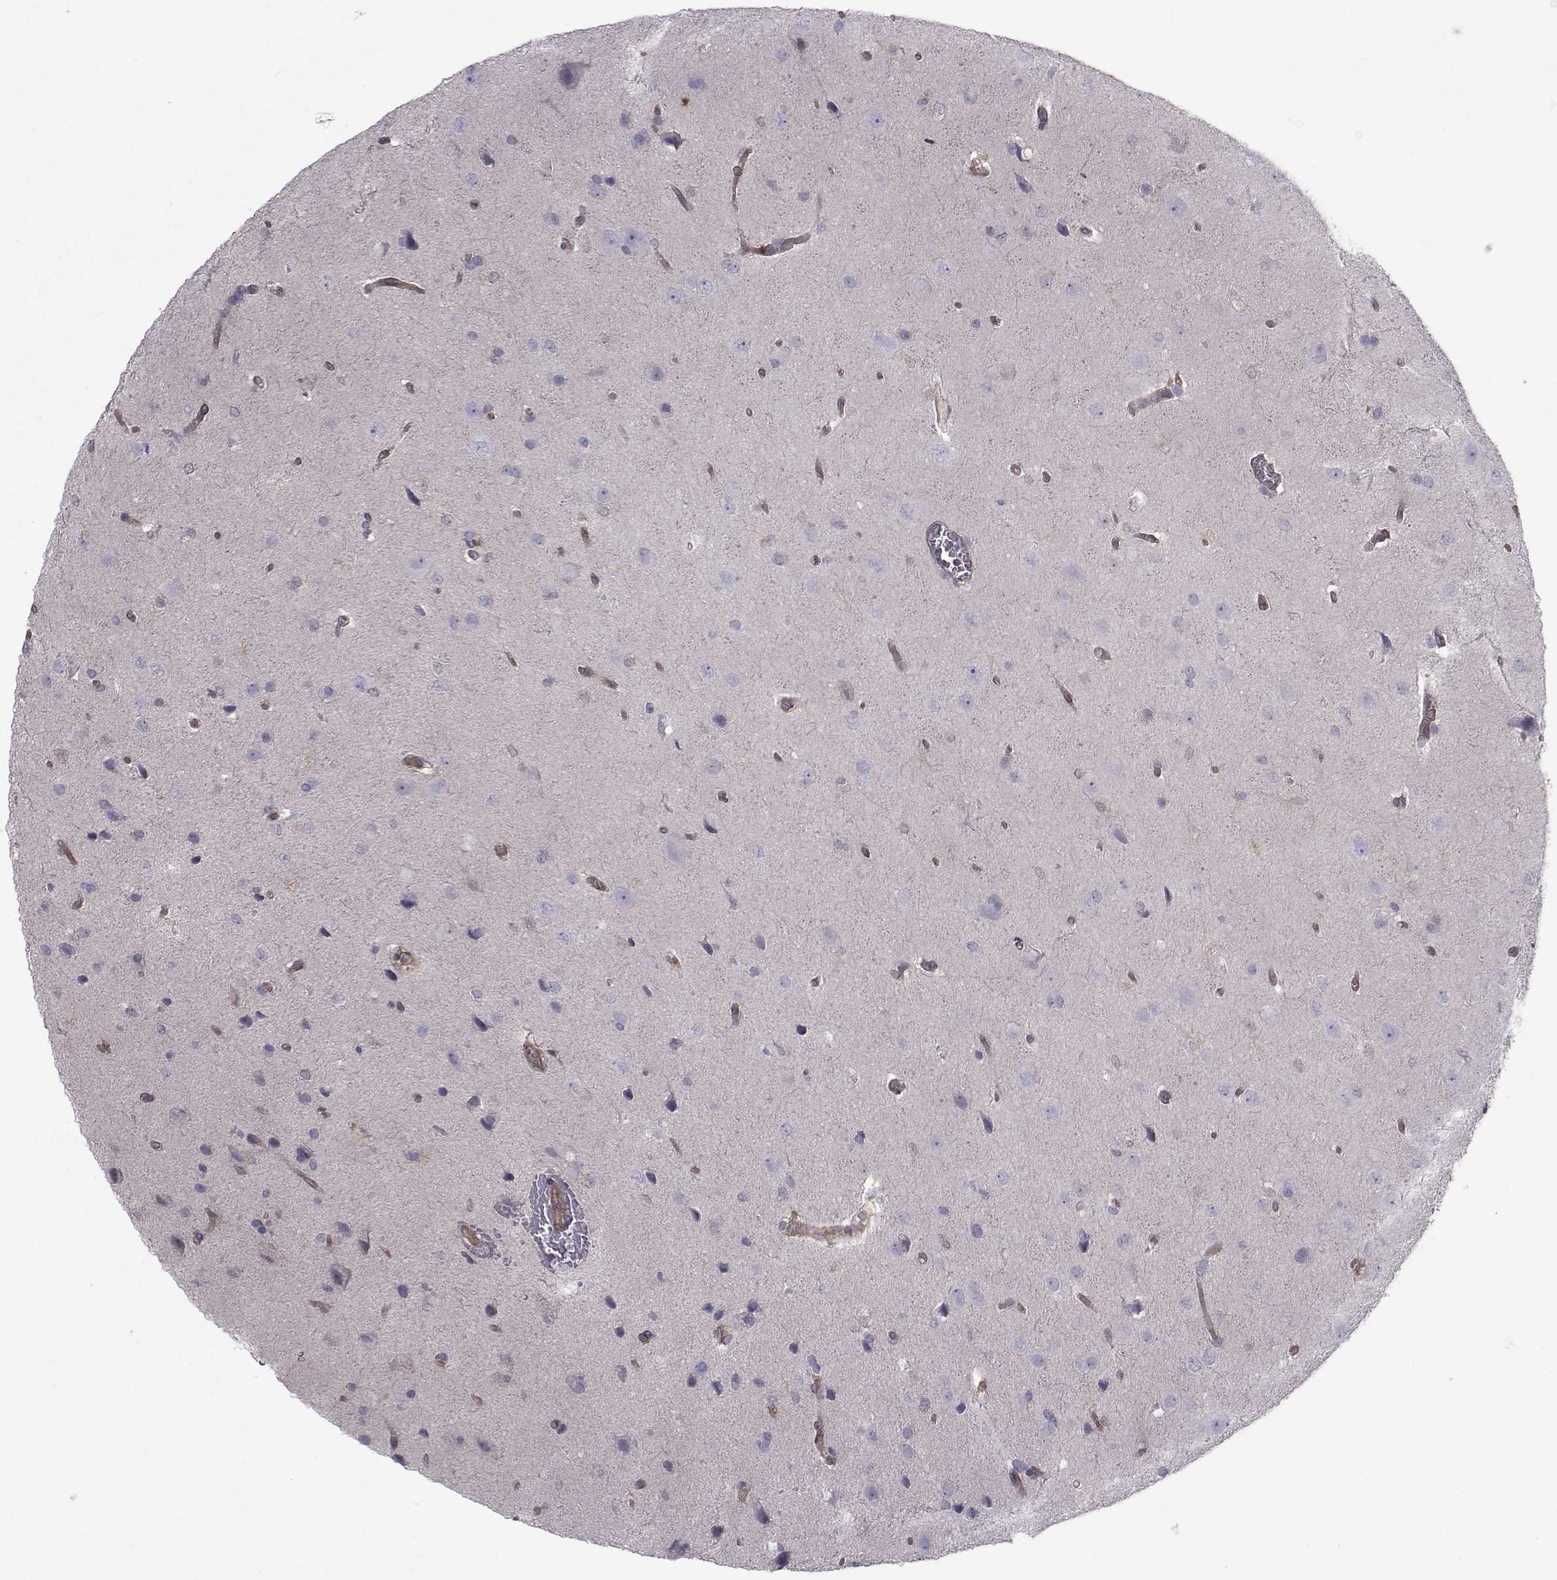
{"staining": {"intensity": "negative", "quantity": "none", "location": "none"}, "tissue": "glioma", "cell_type": "Tumor cells", "image_type": "cancer", "snomed": [{"axis": "morphology", "description": "Glioma, malignant, Low grade"}, {"axis": "topography", "description": "Brain"}], "caption": "Human glioma stained for a protein using IHC shows no expression in tumor cells.", "gene": "TRIP10", "patient": {"sex": "male", "age": 58}}